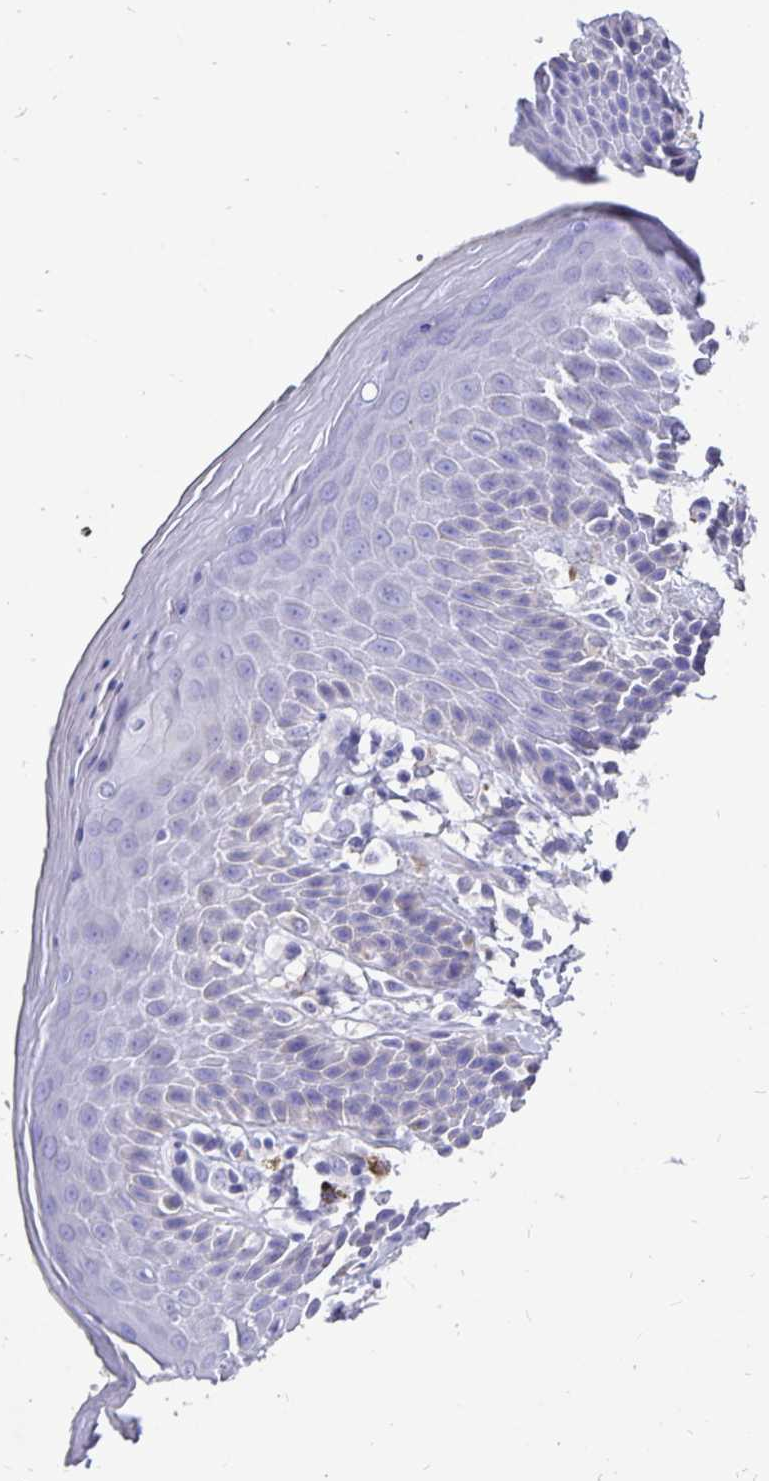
{"staining": {"intensity": "negative", "quantity": "none", "location": "none"}, "tissue": "skin", "cell_type": "Epidermal cells", "image_type": "normal", "snomed": [{"axis": "morphology", "description": "Normal tissue, NOS"}, {"axis": "topography", "description": "Peripheral nerve tissue"}], "caption": "An IHC photomicrograph of unremarkable skin is shown. There is no staining in epidermal cells of skin.", "gene": "PLAC1", "patient": {"sex": "male", "age": 51}}